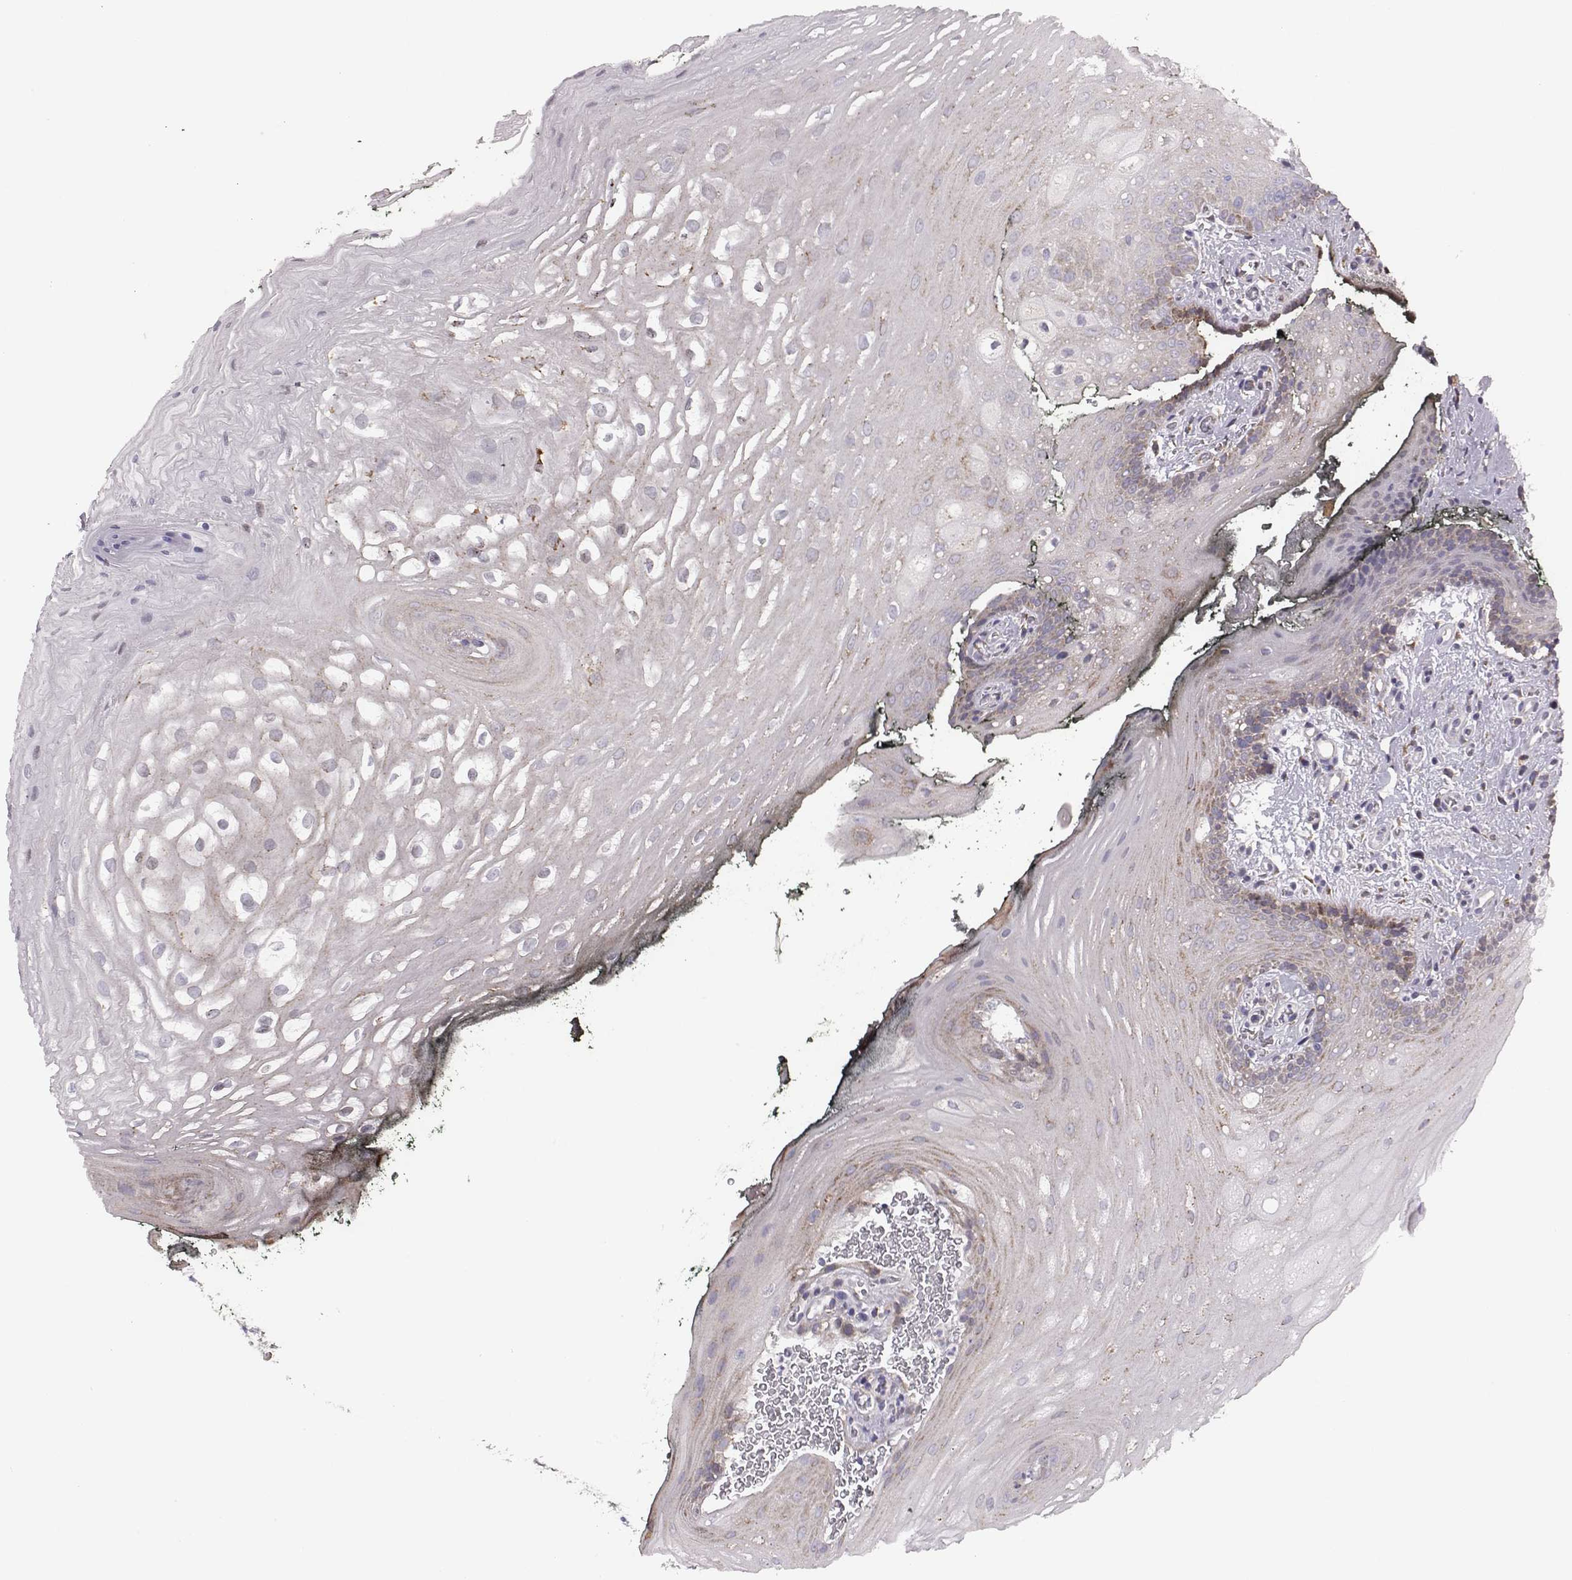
{"staining": {"intensity": "negative", "quantity": "none", "location": "none"}, "tissue": "oral mucosa", "cell_type": "Squamous epithelial cells", "image_type": "normal", "snomed": [{"axis": "morphology", "description": "Normal tissue, NOS"}, {"axis": "topography", "description": "Oral tissue"}, {"axis": "topography", "description": "Head-Neck"}], "caption": "Immunohistochemical staining of benign oral mucosa displays no significant positivity in squamous epithelial cells. The staining was performed using DAB to visualize the protein expression in brown, while the nuclei were stained in blue with hematoxylin (Magnification: 20x).", "gene": "SELENOI", "patient": {"sex": "male", "age": 65}}